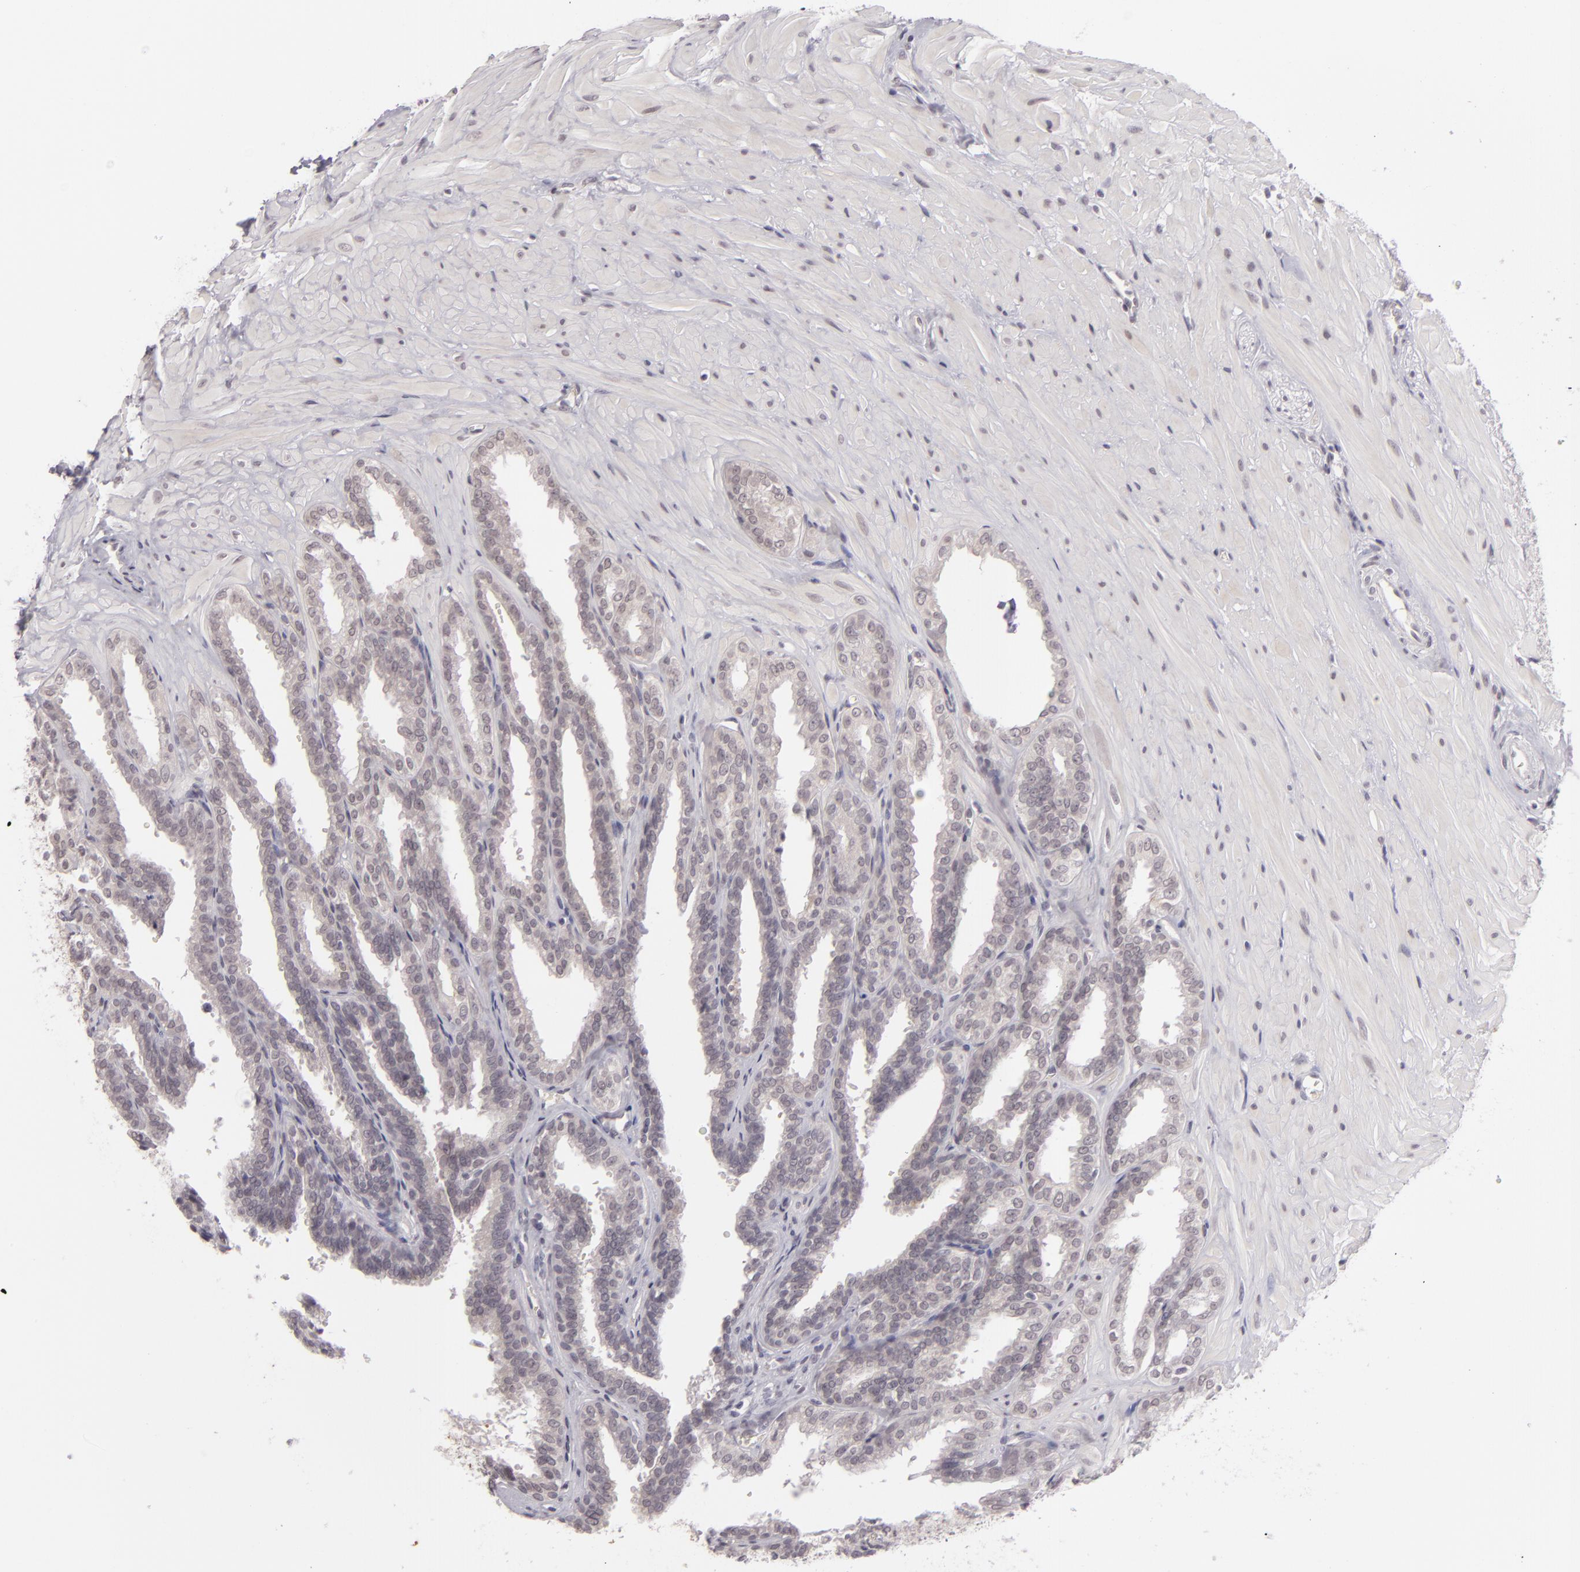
{"staining": {"intensity": "moderate", "quantity": "25%-75%", "location": "cytoplasmic/membranous"}, "tissue": "seminal vesicle", "cell_type": "Glandular cells", "image_type": "normal", "snomed": [{"axis": "morphology", "description": "Normal tissue, NOS"}, {"axis": "topography", "description": "Seminal veicle"}], "caption": "About 25%-75% of glandular cells in benign human seminal vesicle reveal moderate cytoplasmic/membranous protein expression as visualized by brown immunohistochemical staining.", "gene": "ZNF205", "patient": {"sex": "male", "age": 26}}